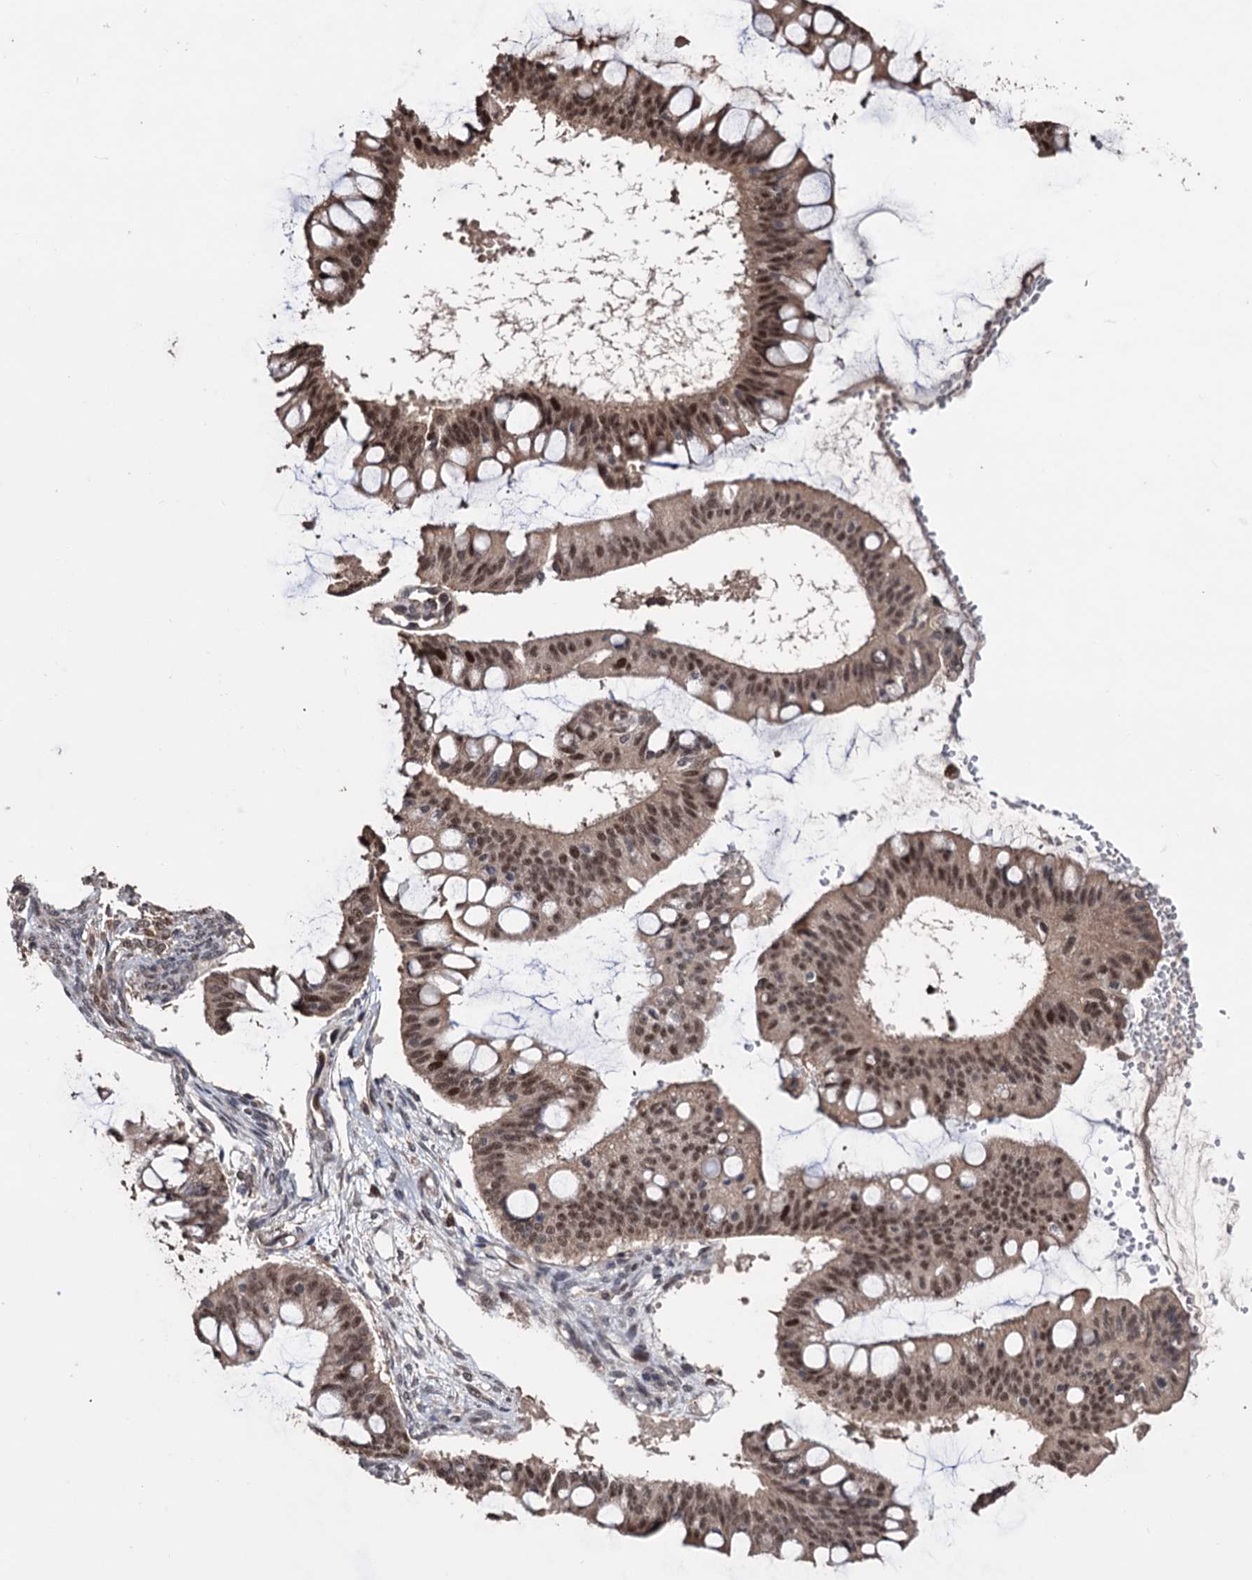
{"staining": {"intensity": "moderate", "quantity": ">75%", "location": "nuclear"}, "tissue": "ovarian cancer", "cell_type": "Tumor cells", "image_type": "cancer", "snomed": [{"axis": "morphology", "description": "Cystadenocarcinoma, mucinous, NOS"}, {"axis": "topography", "description": "Ovary"}], "caption": "About >75% of tumor cells in human ovarian mucinous cystadenocarcinoma reveal moderate nuclear protein staining as visualized by brown immunohistochemical staining.", "gene": "KLF5", "patient": {"sex": "female", "age": 73}}